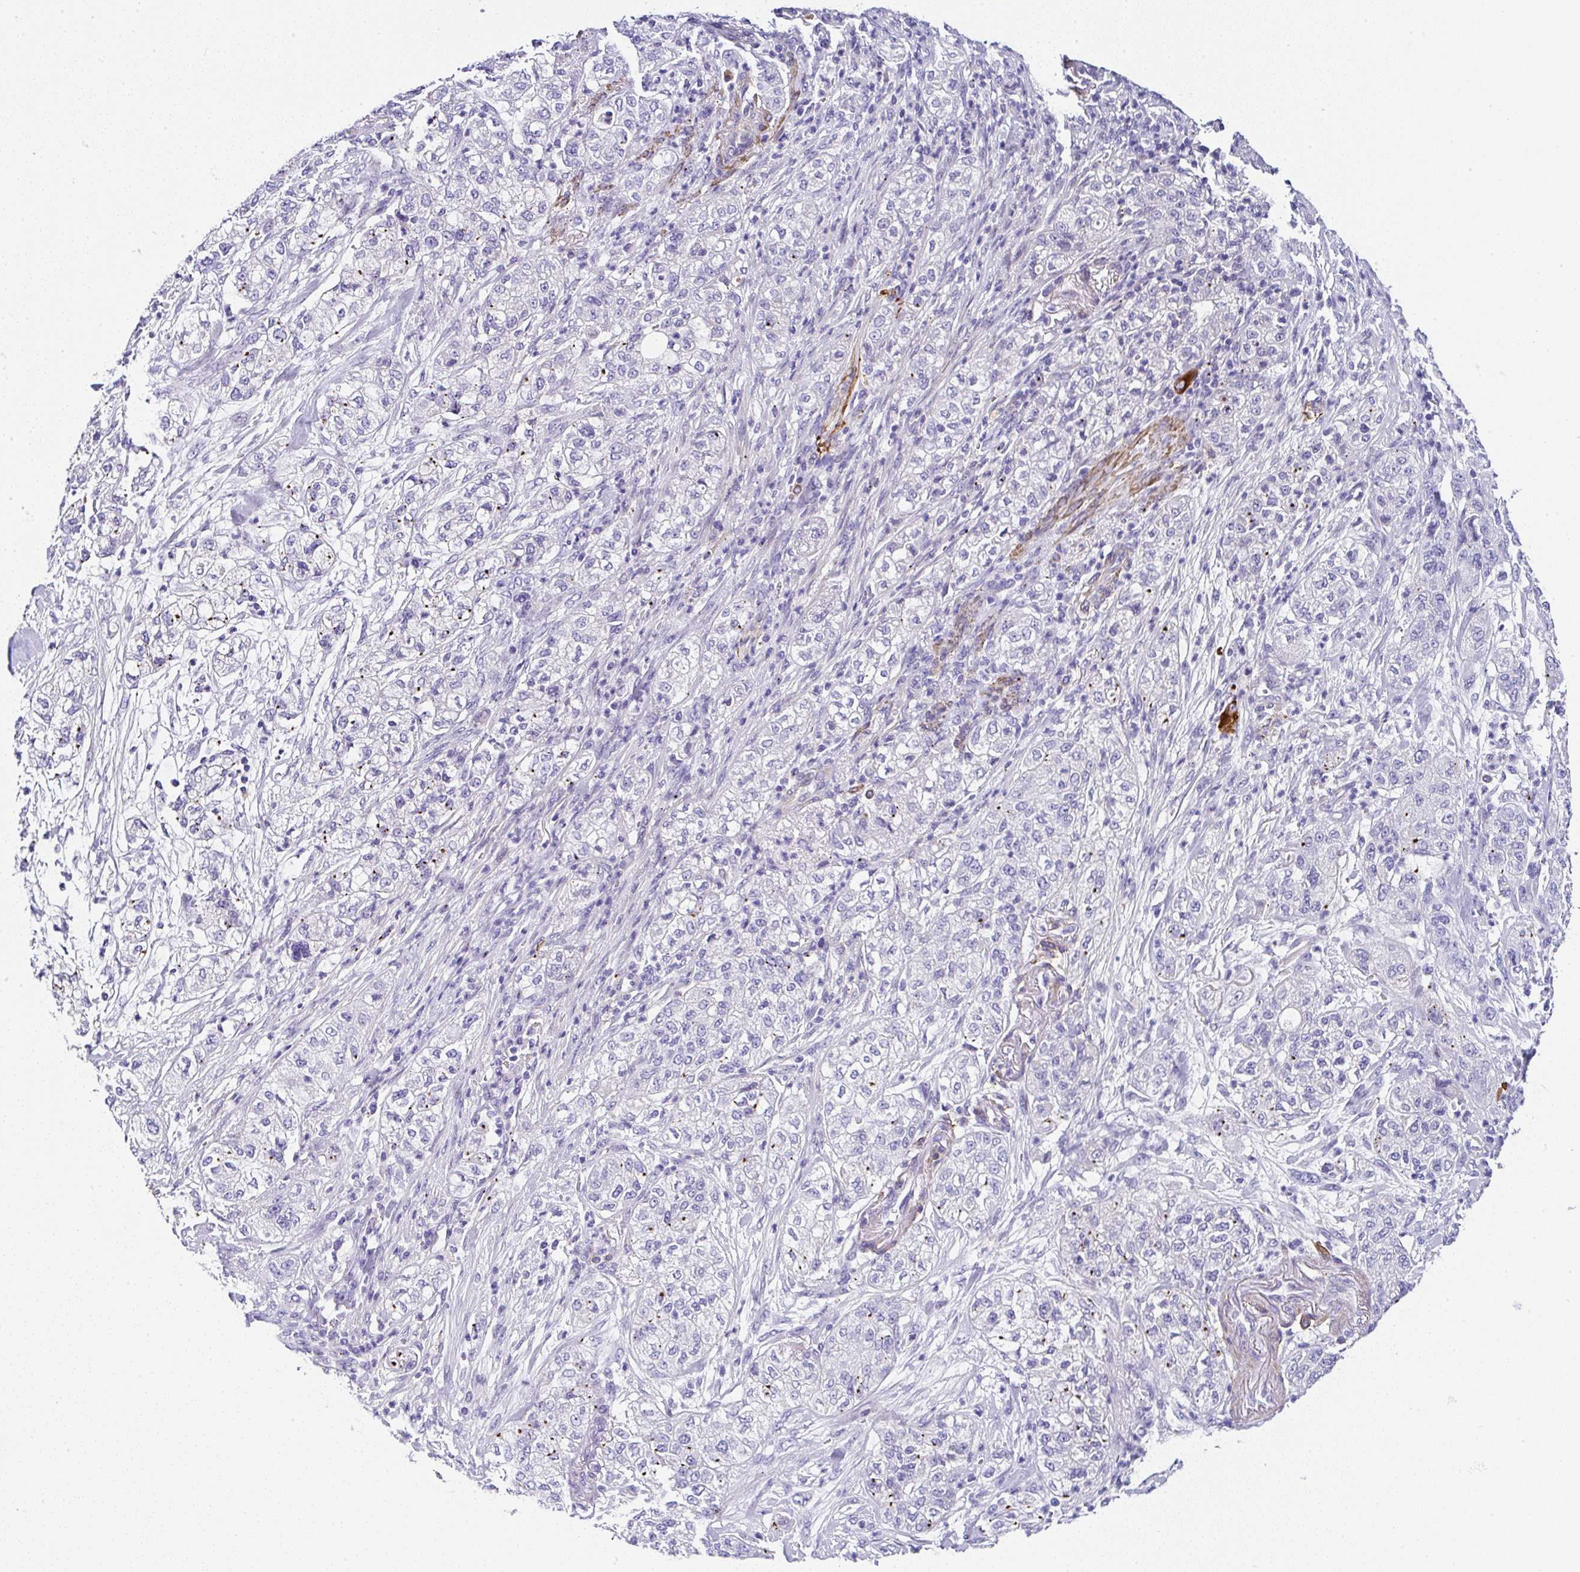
{"staining": {"intensity": "negative", "quantity": "none", "location": "none"}, "tissue": "pancreatic cancer", "cell_type": "Tumor cells", "image_type": "cancer", "snomed": [{"axis": "morphology", "description": "Adenocarcinoma, NOS"}, {"axis": "topography", "description": "Pancreas"}], "caption": "Pancreatic cancer was stained to show a protein in brown. There is no significant staining in tumor cells. (DAB (3,3'-diaminobenzidine) immunohistochemistry (IHC) visualized using brightfield microscopy, high magnification).", "gene": "PPFIA4", "patient": {"sex": "female", "age": 78}}